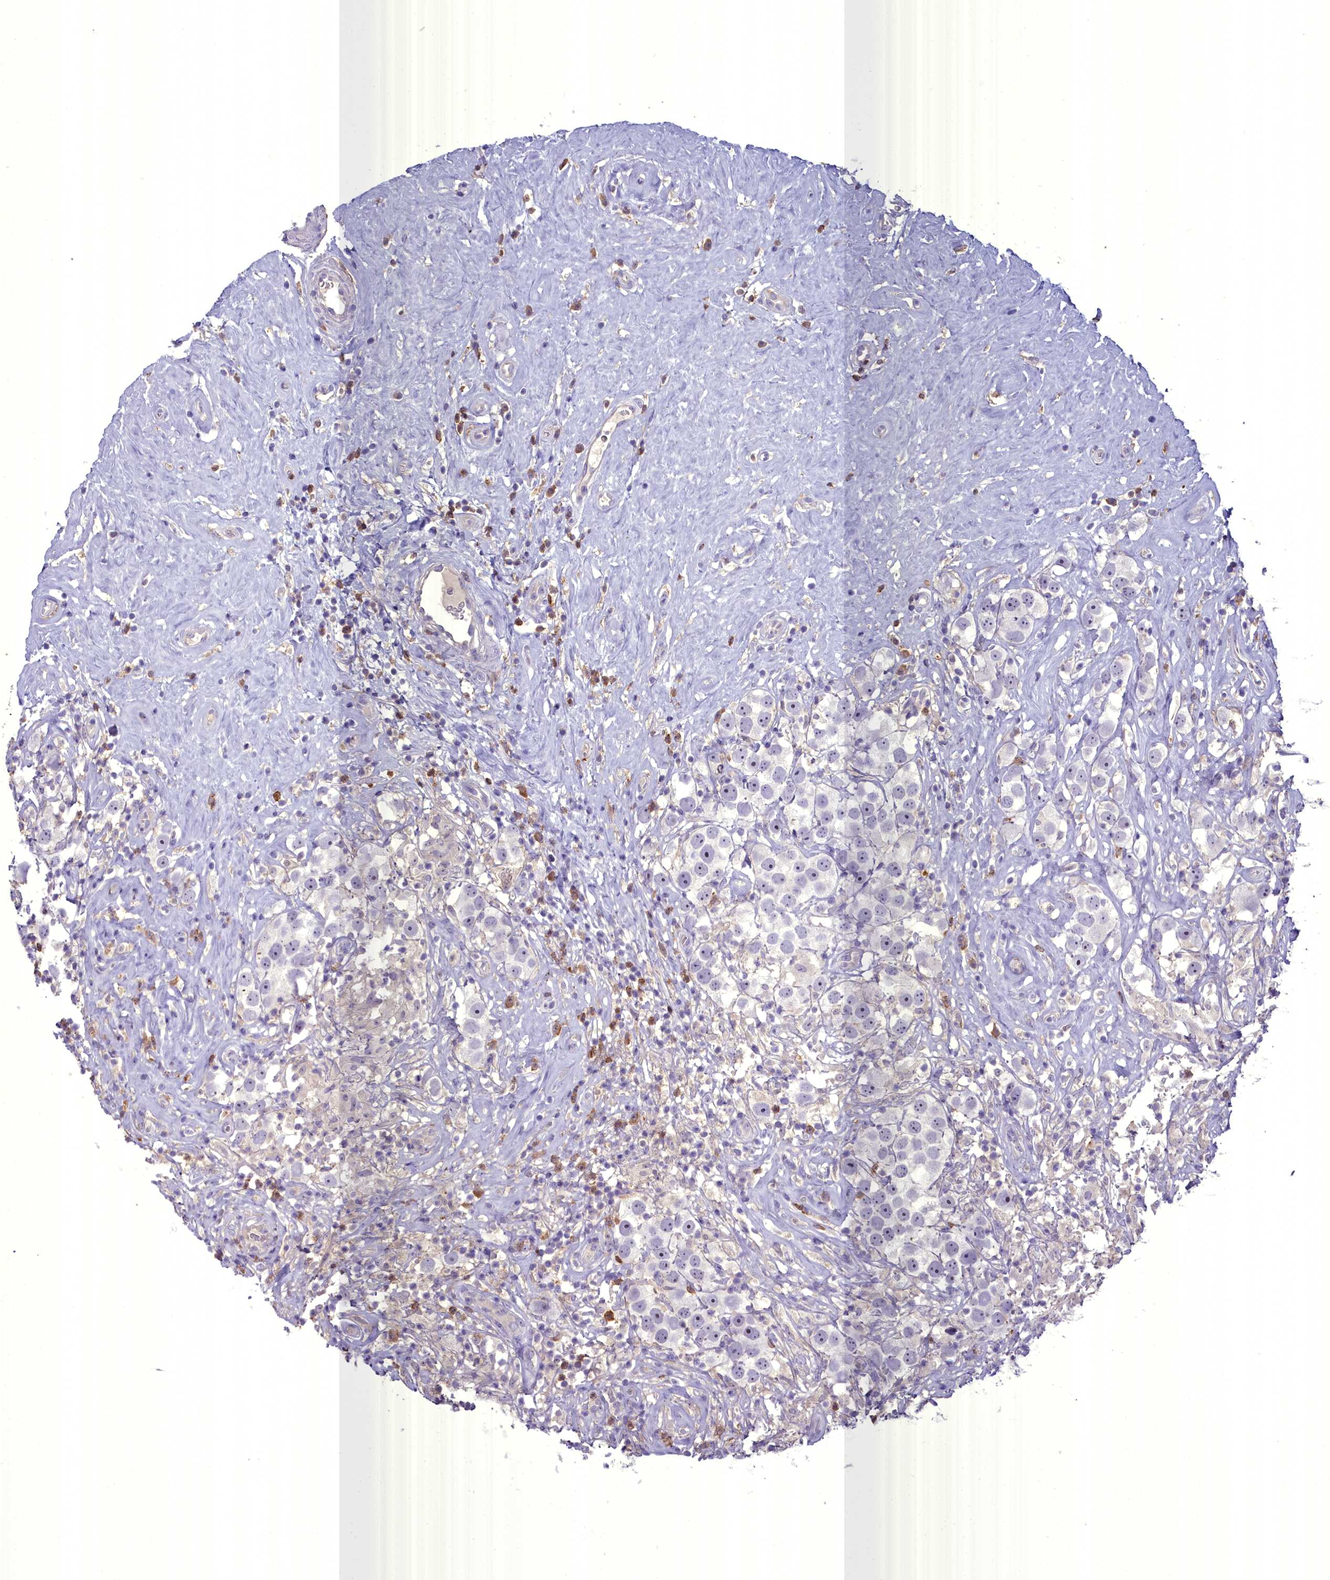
{"staining": {"intensity": "negative", "quantity": "none", "location": "none"}, "tissue": "testis cancer", "cell_type": "Tumor cells", "image_type": "cancer", "snomed": [{"axis": "morphology", "description": "Seminoma, NOS"}, {"axis": "topography", "description": "Testis"}], "caption": "Human testis cancer (seminoma) stained for a protein using IHC displays no expression in tumor cells.", "gene": "BLNK", "patient": {"sex": "male", "age": 49}}